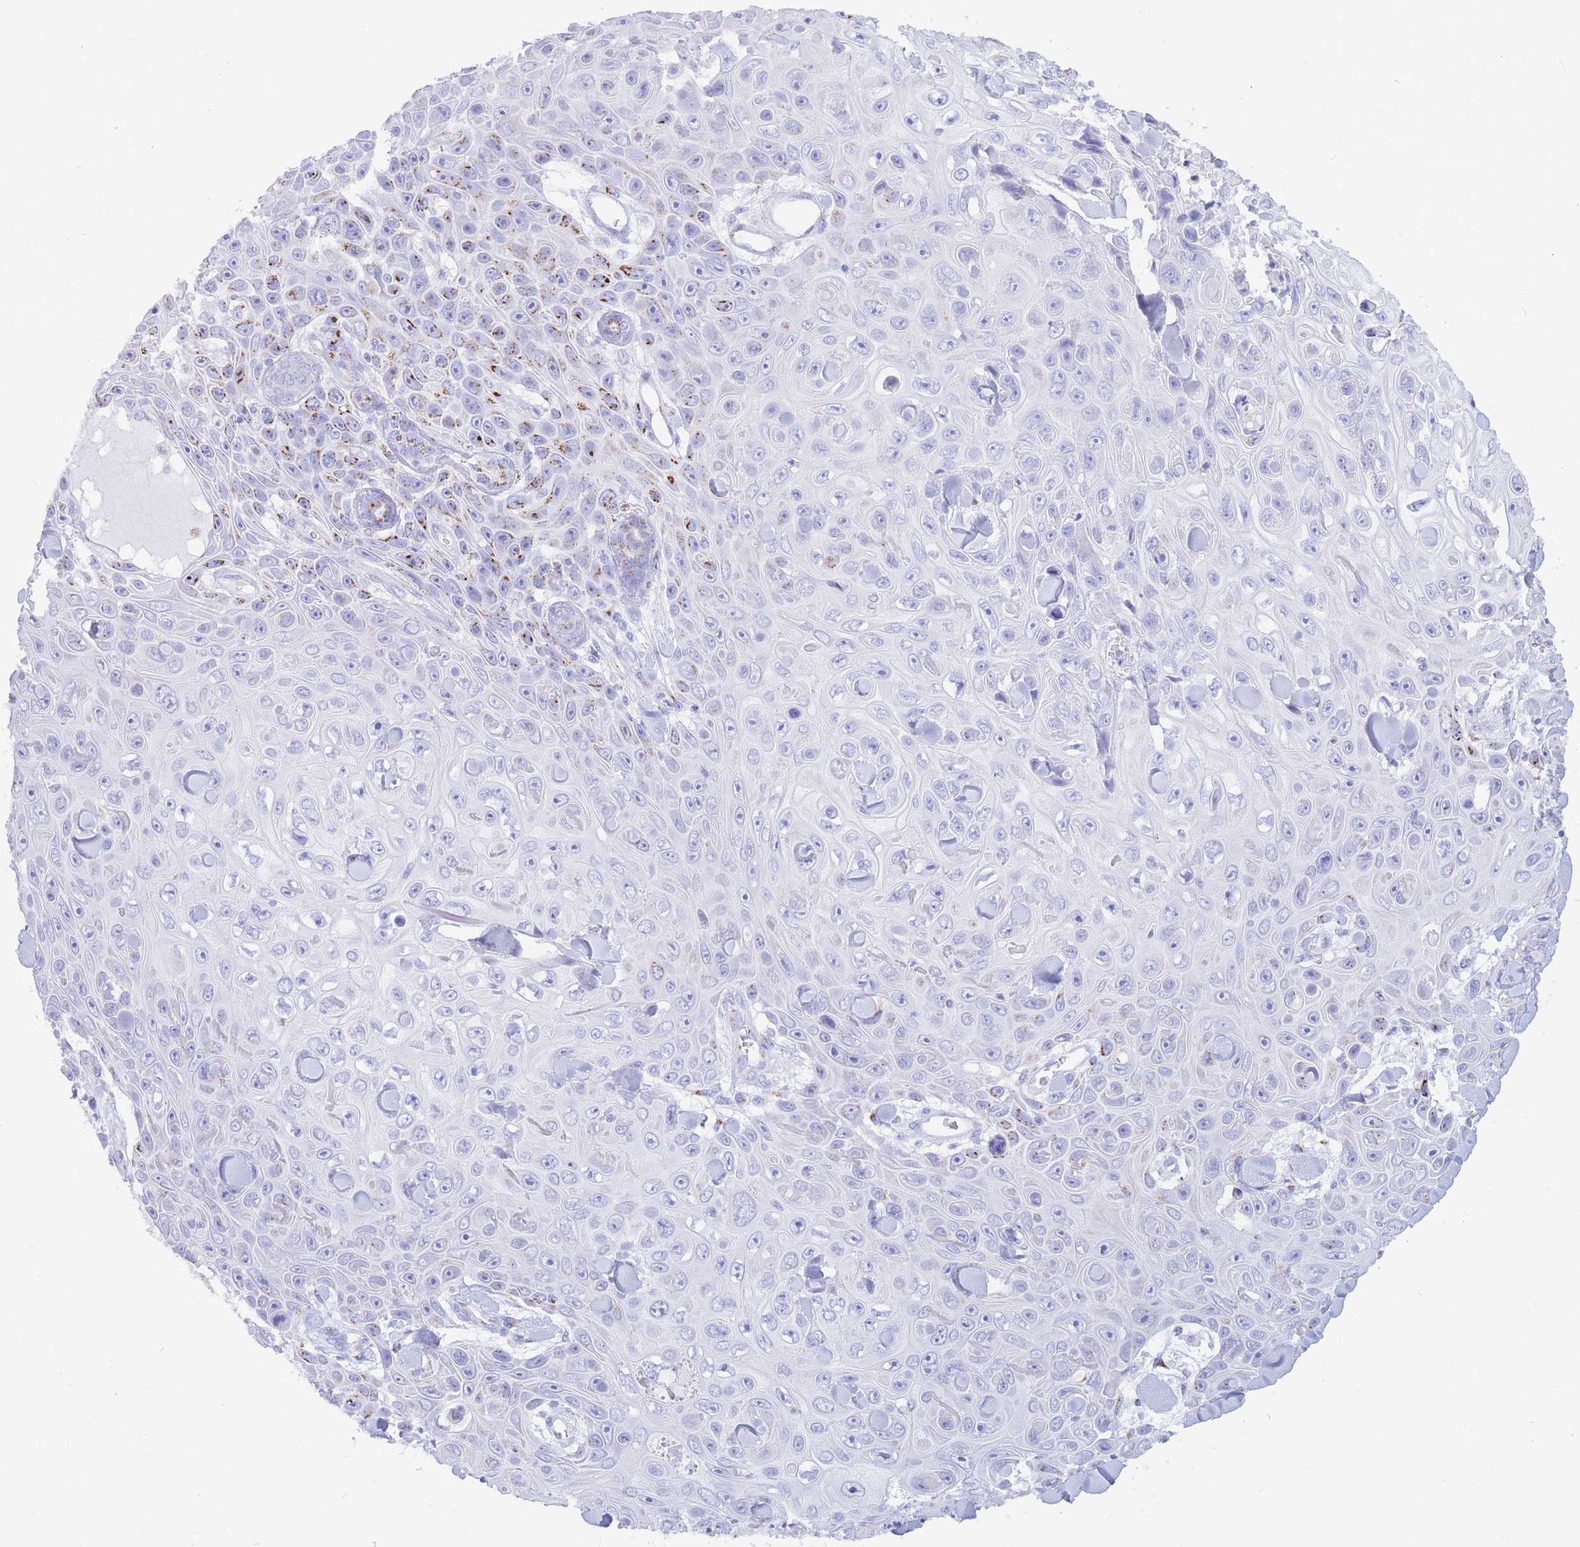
{"staining": {"intensity": "negative", "quantity": "none", "location": "none"}, "tissue": "skin cancer", "cell_type": "Tumor cells", "image_type": "cancer", "snomed": [{"axis": "morphology", "description": "Squamous cell carcinoma, NOS"}, {"axis": "topography", "description": "Skin"}], "caption": "Micrograph shows no significant protein positivity in tumor cells of skin cancer (squamous cell carcinoma).", "gene": "FAM3C", "patient": {"sex": "male", "age": 82}}